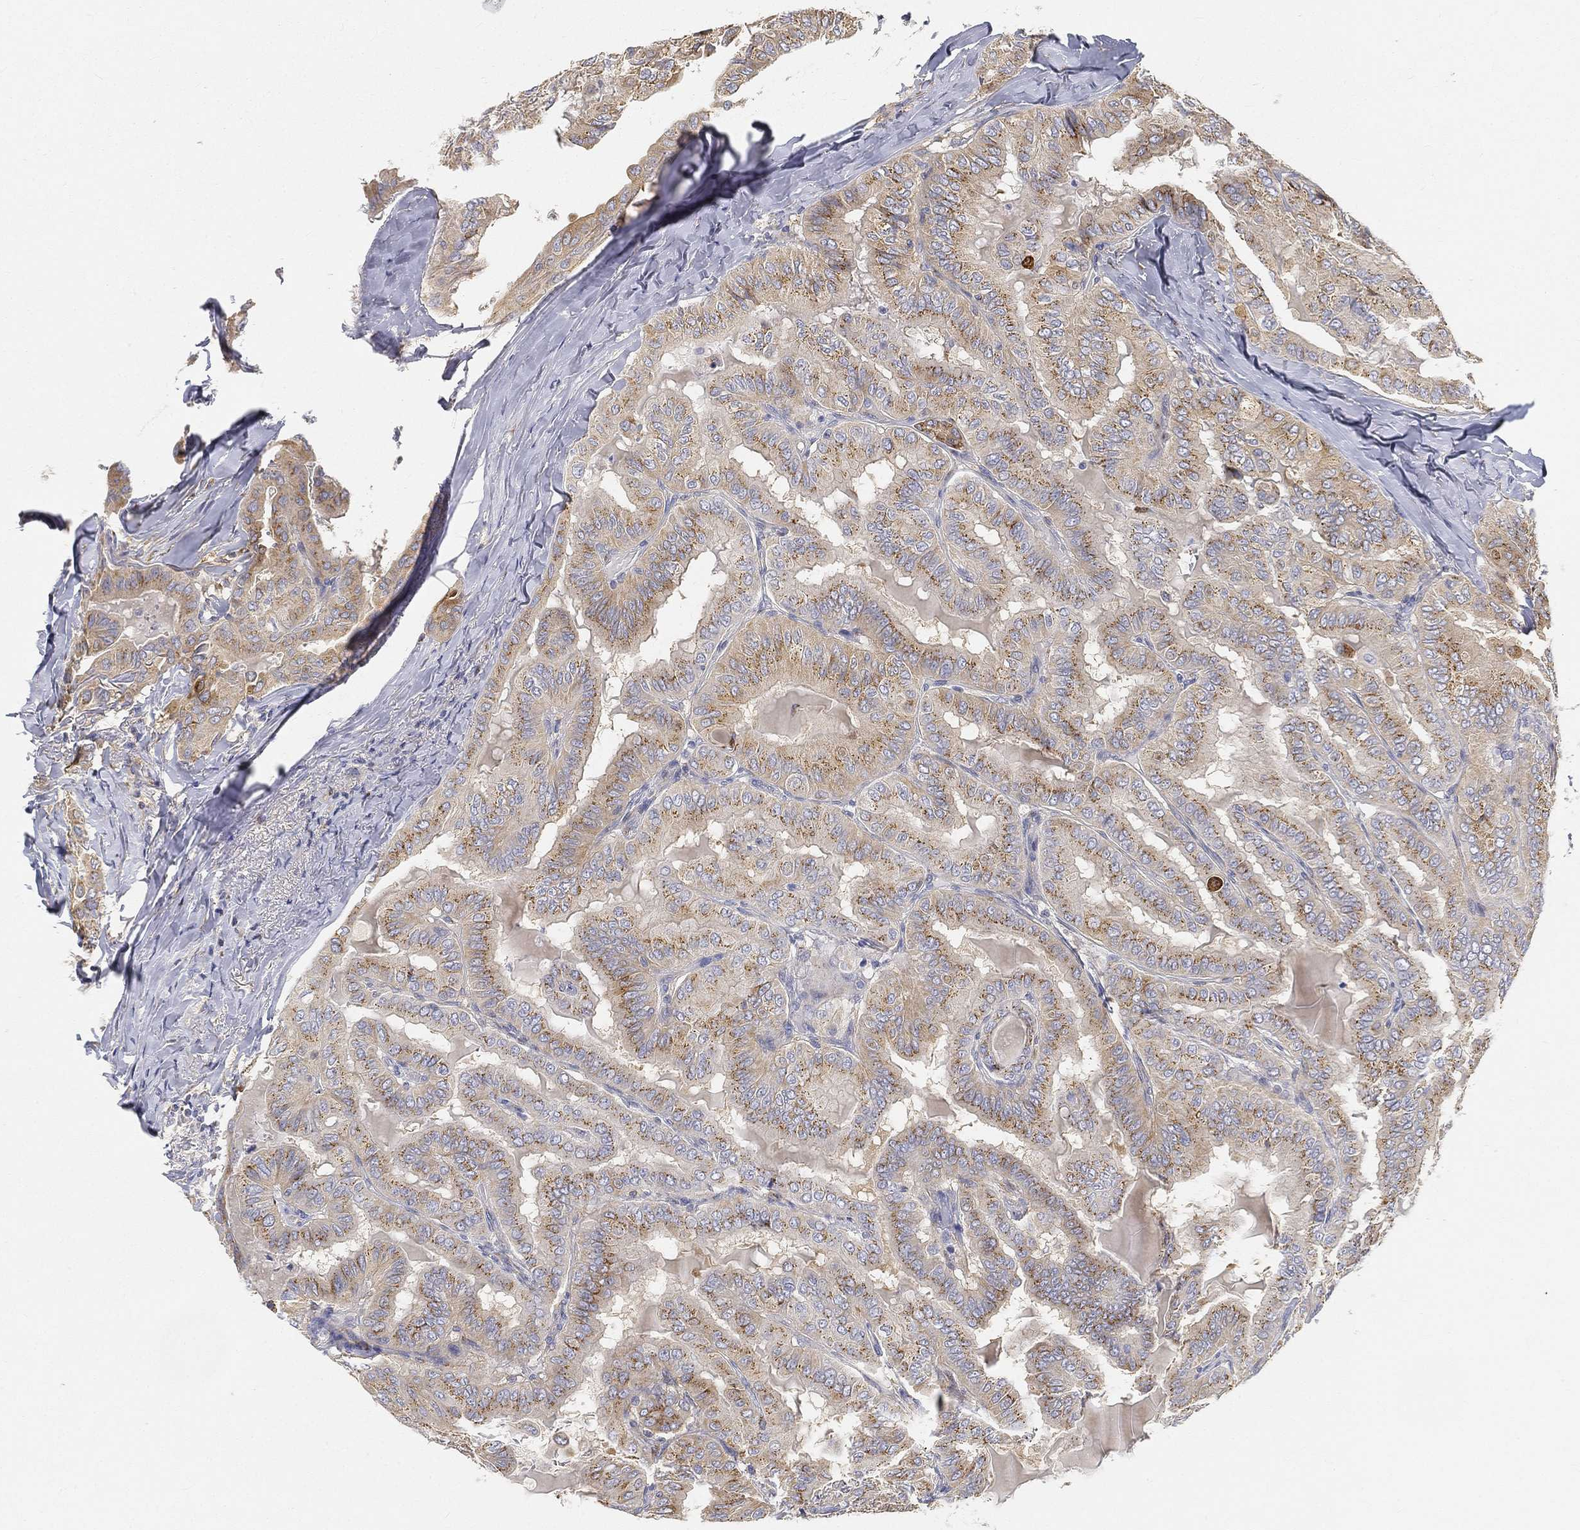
{"staining": {"intensity": "strong", "quantity": ">75%", "location": "cytoplasmic/membranous"}, "tissue": "thyroid cancer", "cell_type": "Tumor cells", "image_type": "cancer", "snomed": [{"axis": "morphology", "description": "Papillary adenocarcinoma, NOS"}, {"axis": "topography", "description": "Thyroid gland"}], "caption": "Human papillary adenocarcinoma (thyroid) stained for a protein (brown) exhibits strong cytoplasmic/membranous positive staining in approximately >75% of tumor cells.", "gene": "TMEM25", "patient": {"sex": "female", "age": 68}}